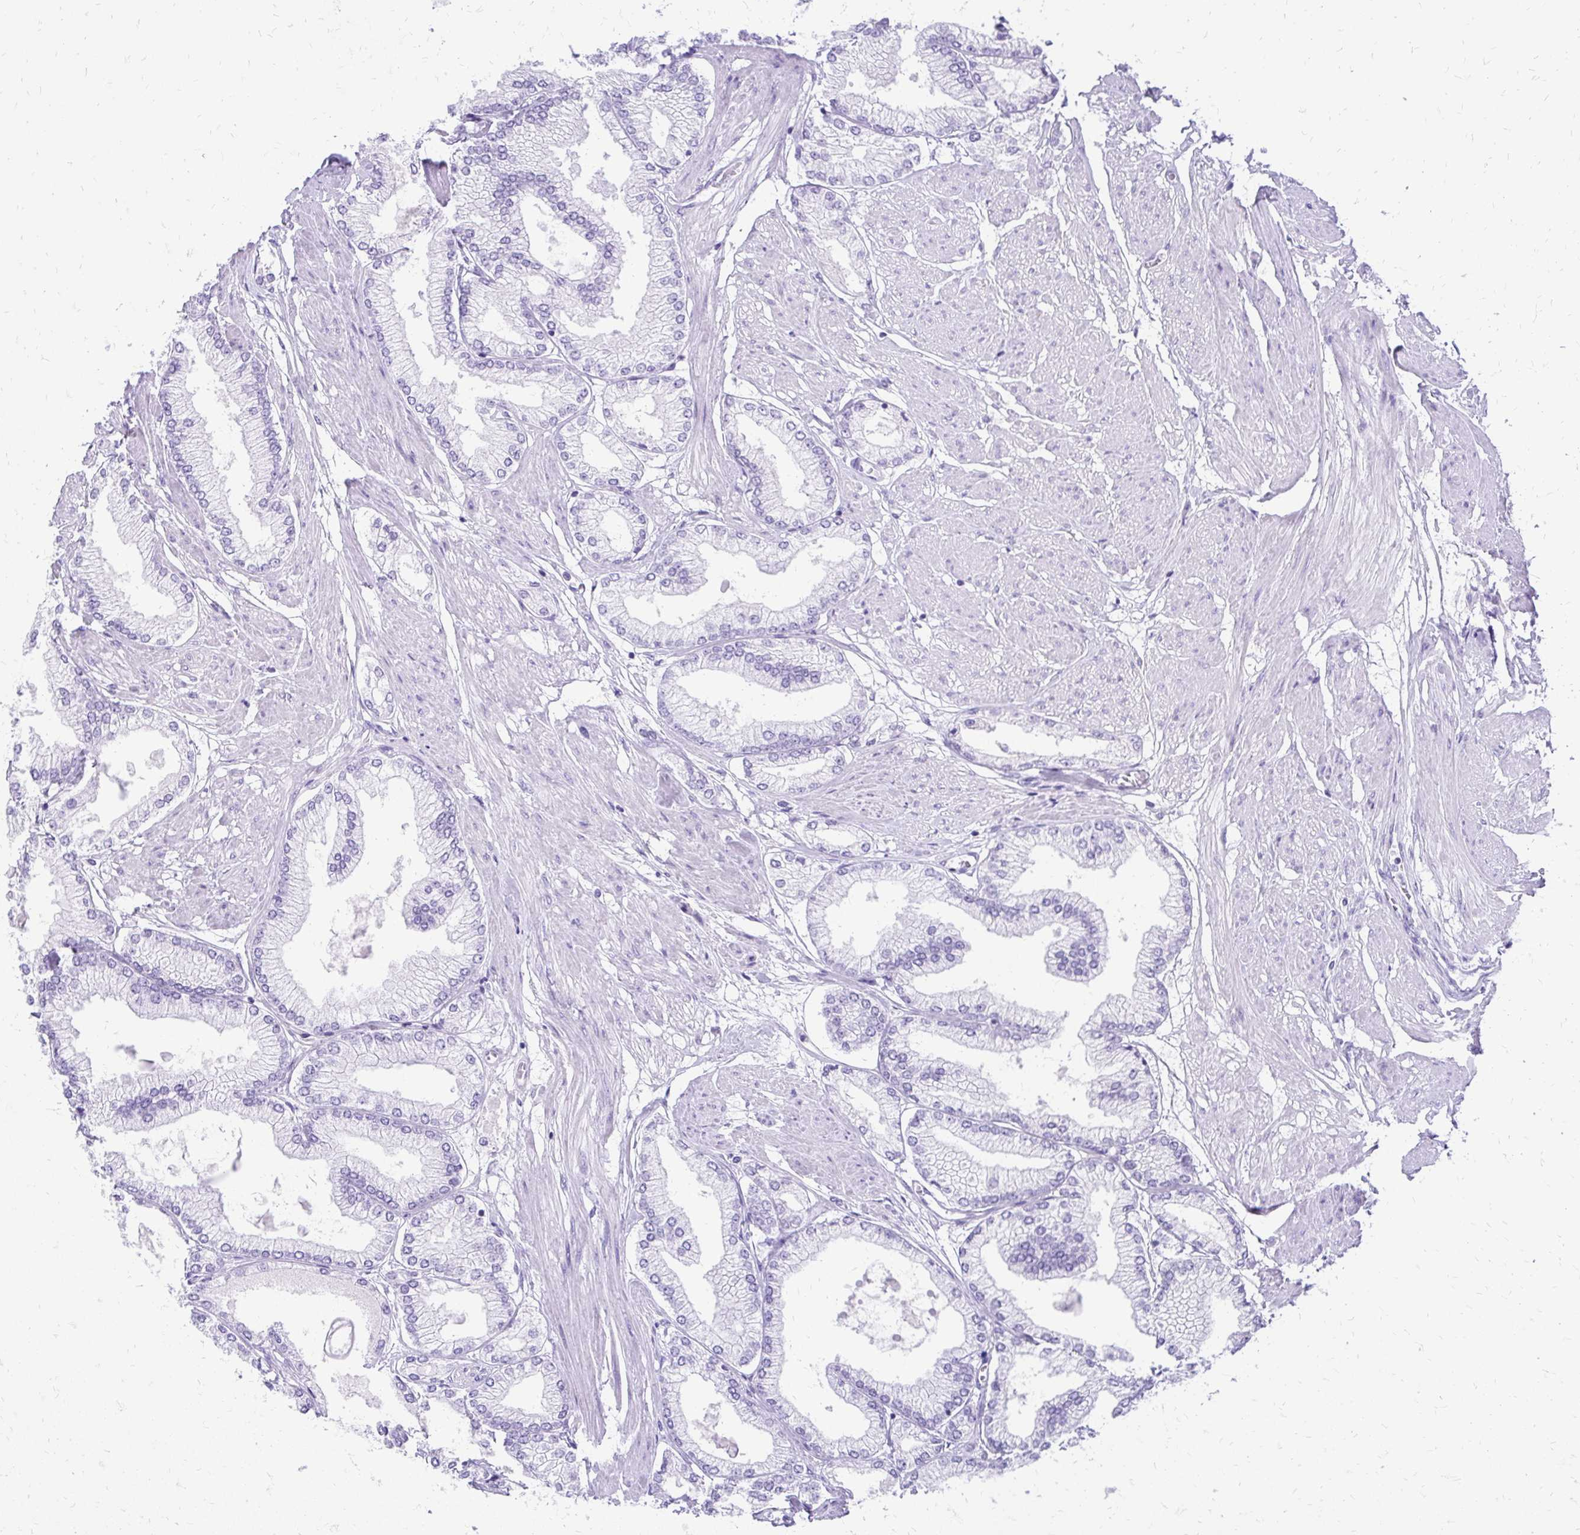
{"staining": {"intensity": "negative", "quantity": "none", "location": "none"}, "tissue": "prostate cancer", "cell_type": "Tumor cells", "image_type": "cancer", "snomed": [{"axis": "morphology", "description": "Adenocarcinoma, High grade"}, {"axis": "topography", "description": "Prostate"}], "caption": "Immunohistochemistry (IHC) image of neoplastic tissue: prostate high-grade adenocarcinoma stained with DAB demonstrates no significant protein positivity in tumor cells.", "gene": "SLC32A1", "patient": {"sex": "male", "age": 68}}